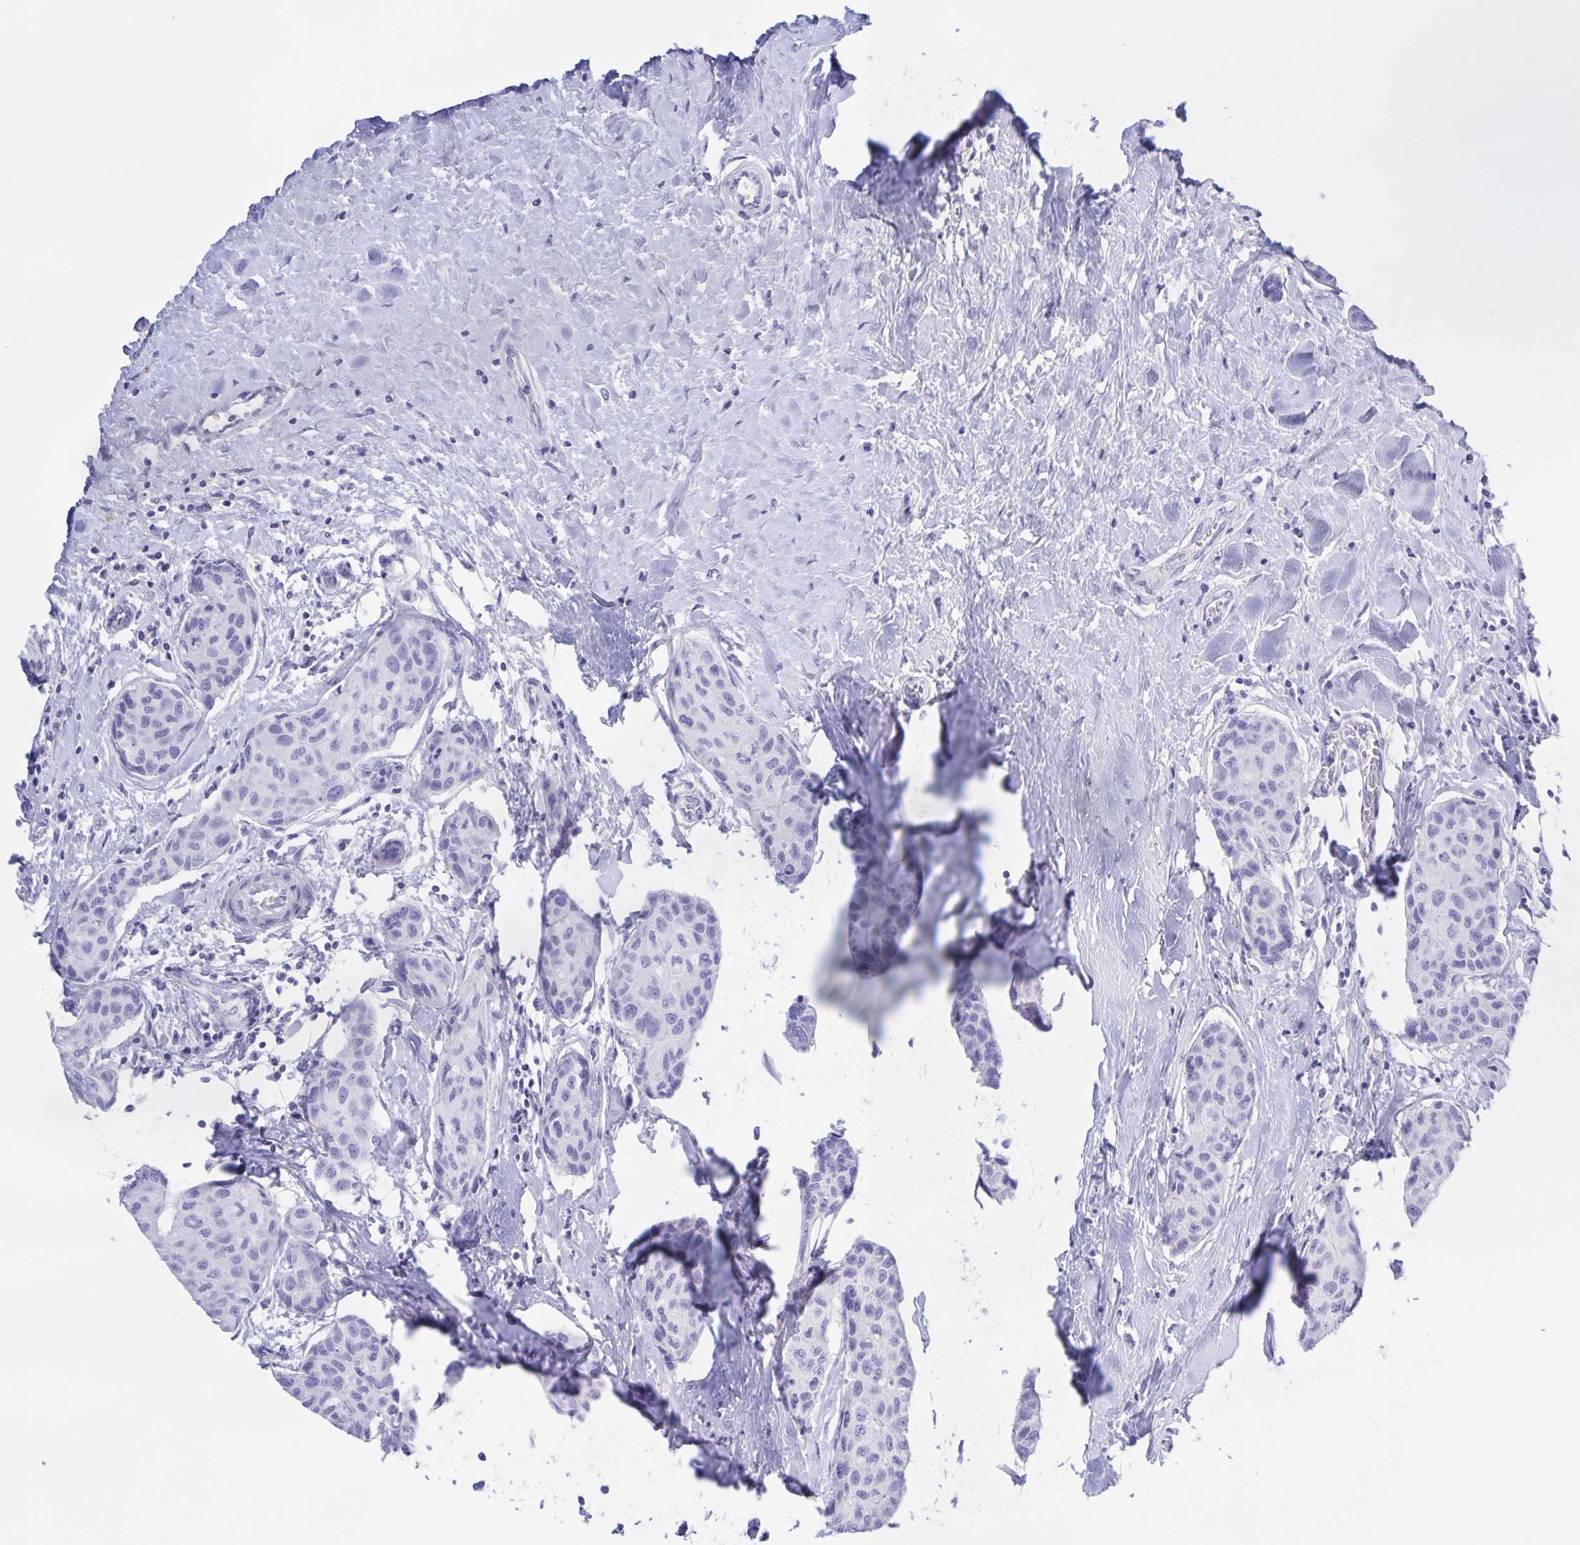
{"staining": {"intensity": "negative", "quantity": "none", "location": "none"}, "tissue": "breast cancer", "cell_type": "Tumor cells", "image_type": "cancer", "snomed": [{"axis": "morphology", "description": "Duct carcinoma"}, {"axis": "topography", "description": "Breast"}], "caption": "An IHC photomicrograph of breast cancer (invasive ductal carcinoma) is shown. There is no staining in tumor cells of breast cancer (invasive ductal carcinoma). Brightfield microscopy of IHC stained with DAB (3,3'-diaminobenzidine) (brown) and hematoxylin (blue), captured at high magnification.", "gene": "CATSPER4", "patient": {"sex": "female", "age": 80}}